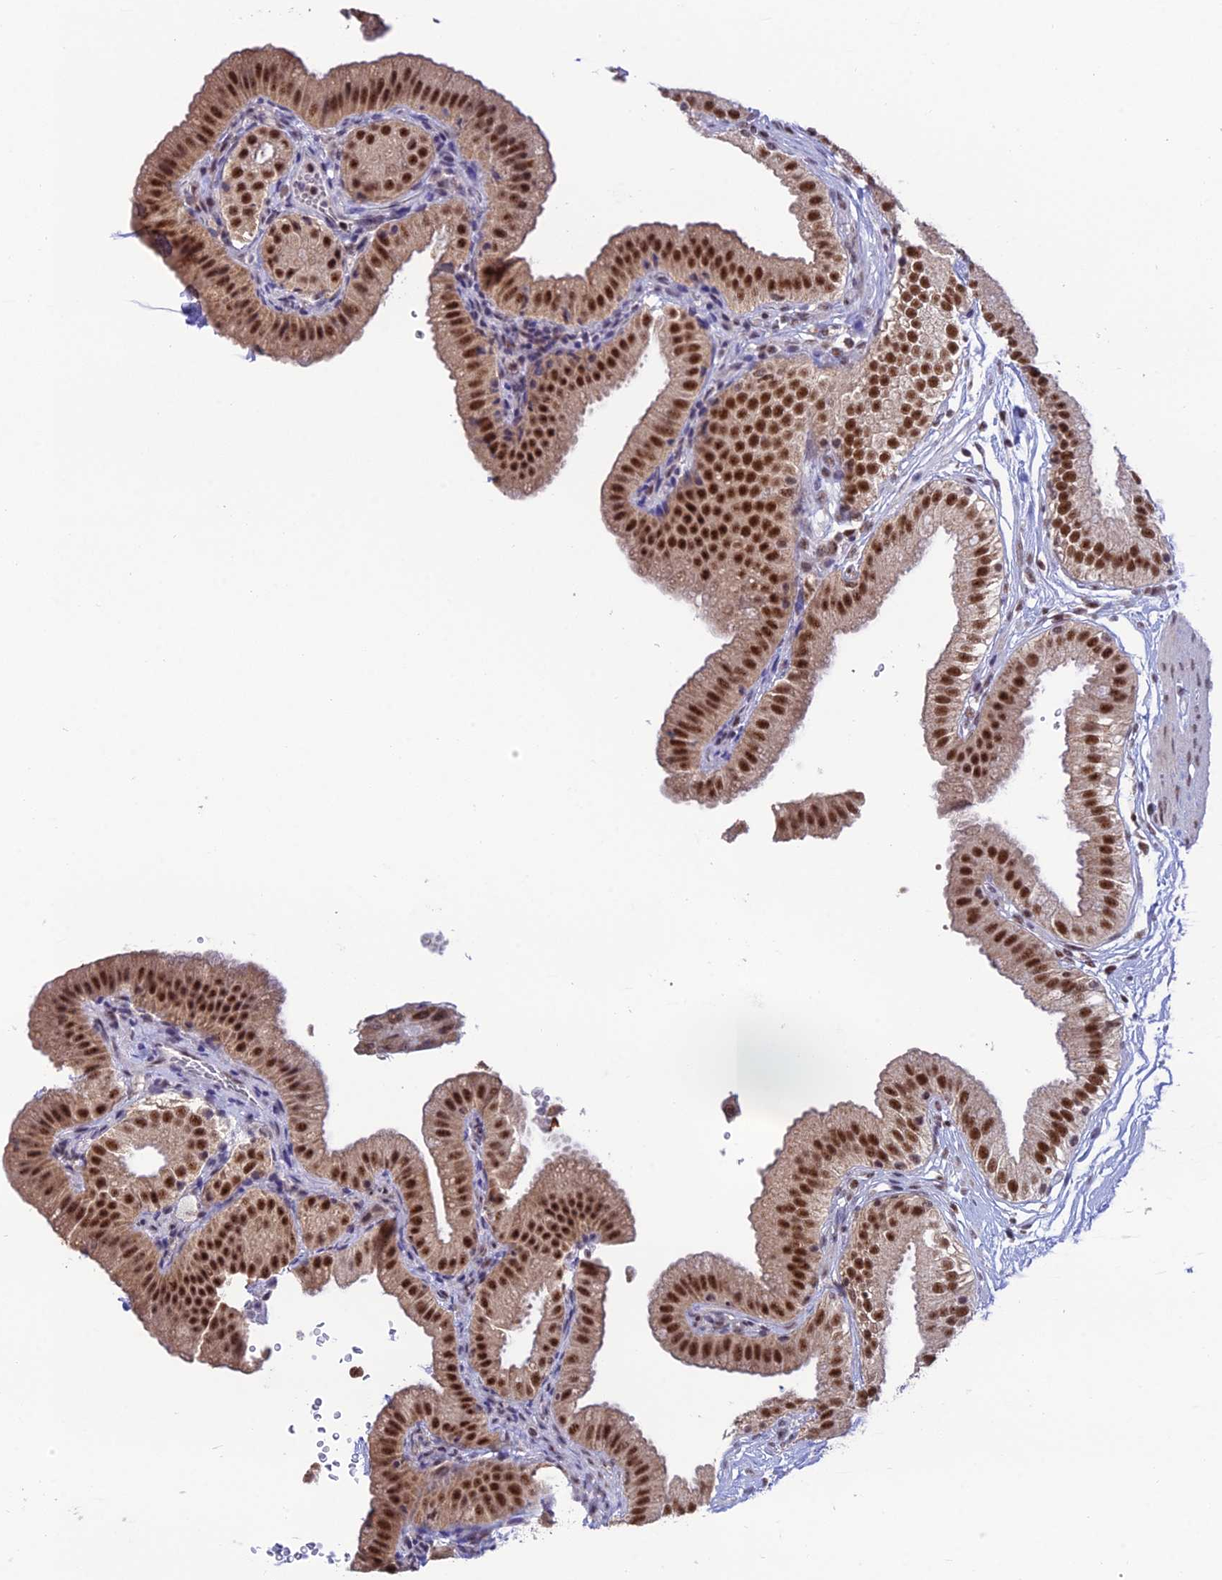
{"staining": {"intensity": "strong", "quantity": ">75%", "location": "nuclear"}, "tissue": "gallbladder", "cell_type": "Glandular cells", "image_type": "normal", "snomed": [{"axis": "morphology", "description": "Normal tissue, NOS"}, {"axis": "topography", "description": "Gallbladder"}], "caption": "Protein staining shows strong nuclear positivity in about >75% of glandular cells in benign gallbladder. The staining was performed using DAB to visualize the protein expression in brown, while the nuclei were stained in blue with hematoxylin (Magnification: 20x).", "gene": "THOC7", "patient": {"sex": "female", "age": 61}}